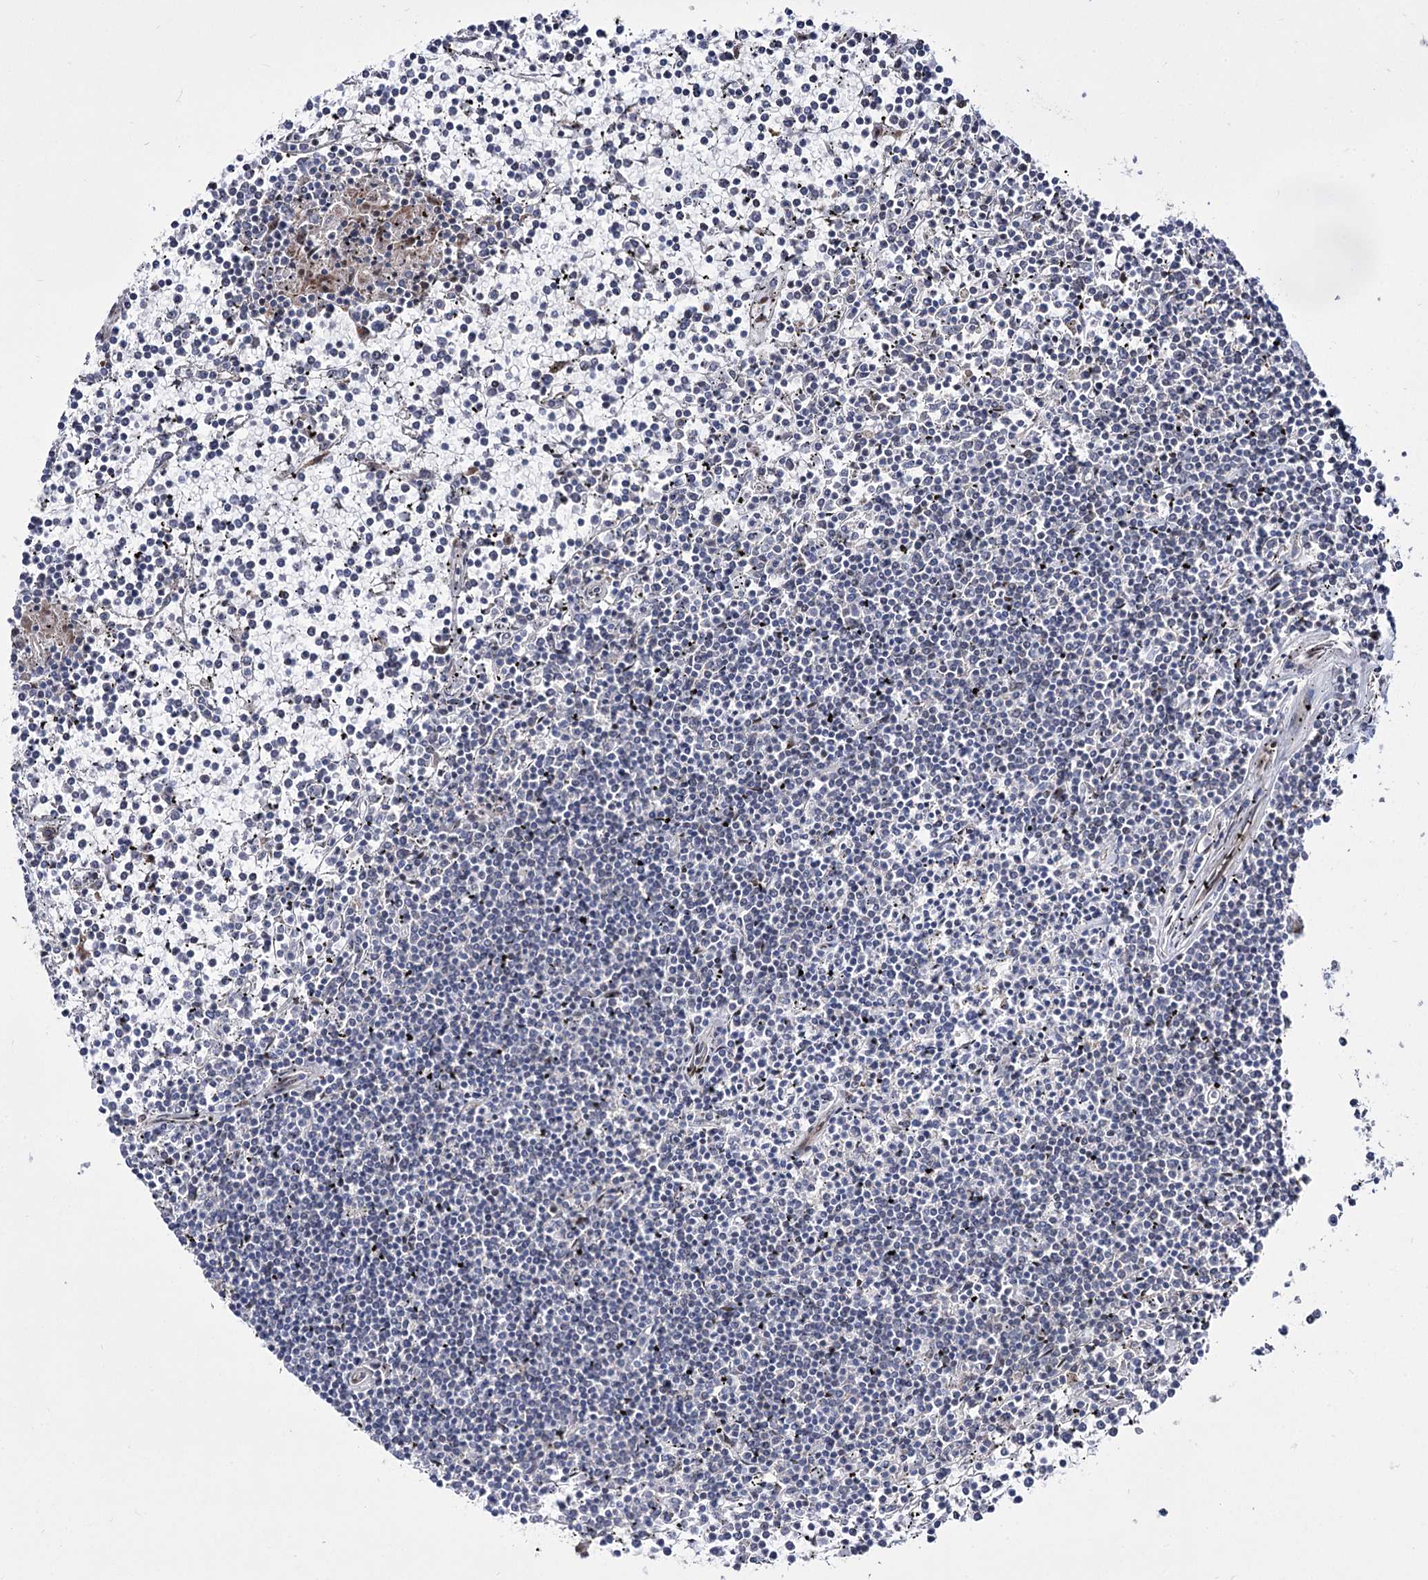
{"staining": {"intensity": "negative", "quantity": "none", "location": "none"}, "tissue": "lymphoma", "cell_type": "Tumor cells", "image_type": "cancer", "snomed": [{"axis": "morphology", "description": "Malignant lymphoma, non-Hodgkin's type, Low grade"}, {"axis": "topography", "description": "Spleen"}], "caption": "Tumor cells show no significant positivity in low-grade malignant lymphoma, non-Hodgkin's type.", "gene": "STOX1", "patient": {"sex": "female", "age": 19}}